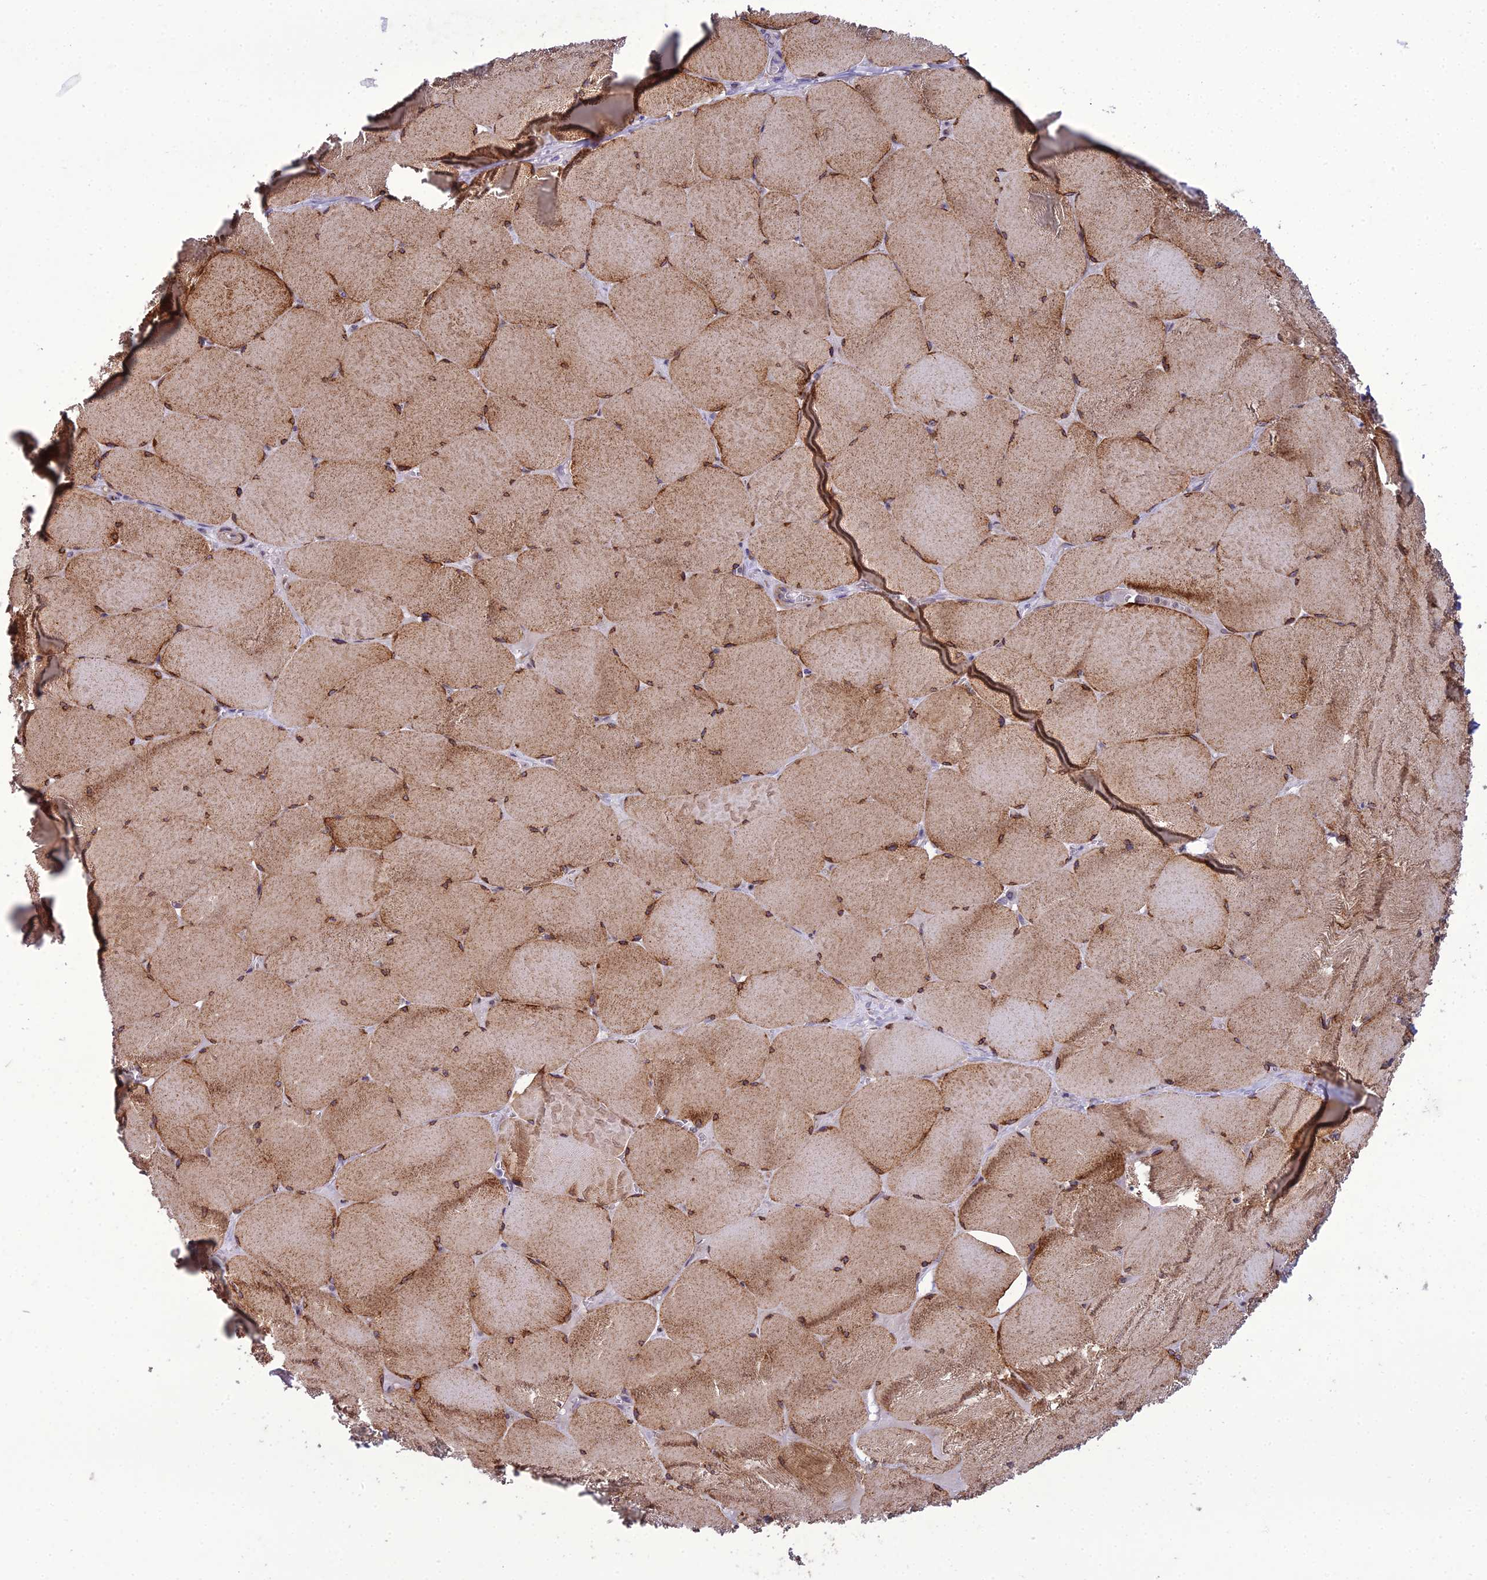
{"staining": {"intensity": "moderate", "quantity": ">75%", "location": "cytoplasmic/membranous,nuclear"}, "tissue": "skeletal muscle", "cell_type": "Myocytes", "image_type": "normal", "snomed": [{"axis": "morphology", "description": "Normal tissue, NOS"}, {"axis": "topography", "description": "Skeletal muscle"}, {"axis": "topography", "description": "Head-Neck"}], "caption": "Skeletal muscle was stained to show a protein in brown. There is medium levels of moderate cytoplasmic/membranous,nuclear staining in about >75% of myocytes. The staining was performed using DAB (3,3'-diaminobenzidine), with brown indicating positive protein expression. Nuclei are stained blue with hematoxylin.", "gene": "NODAL", "patient": {"sex": "male", "age": 66}}